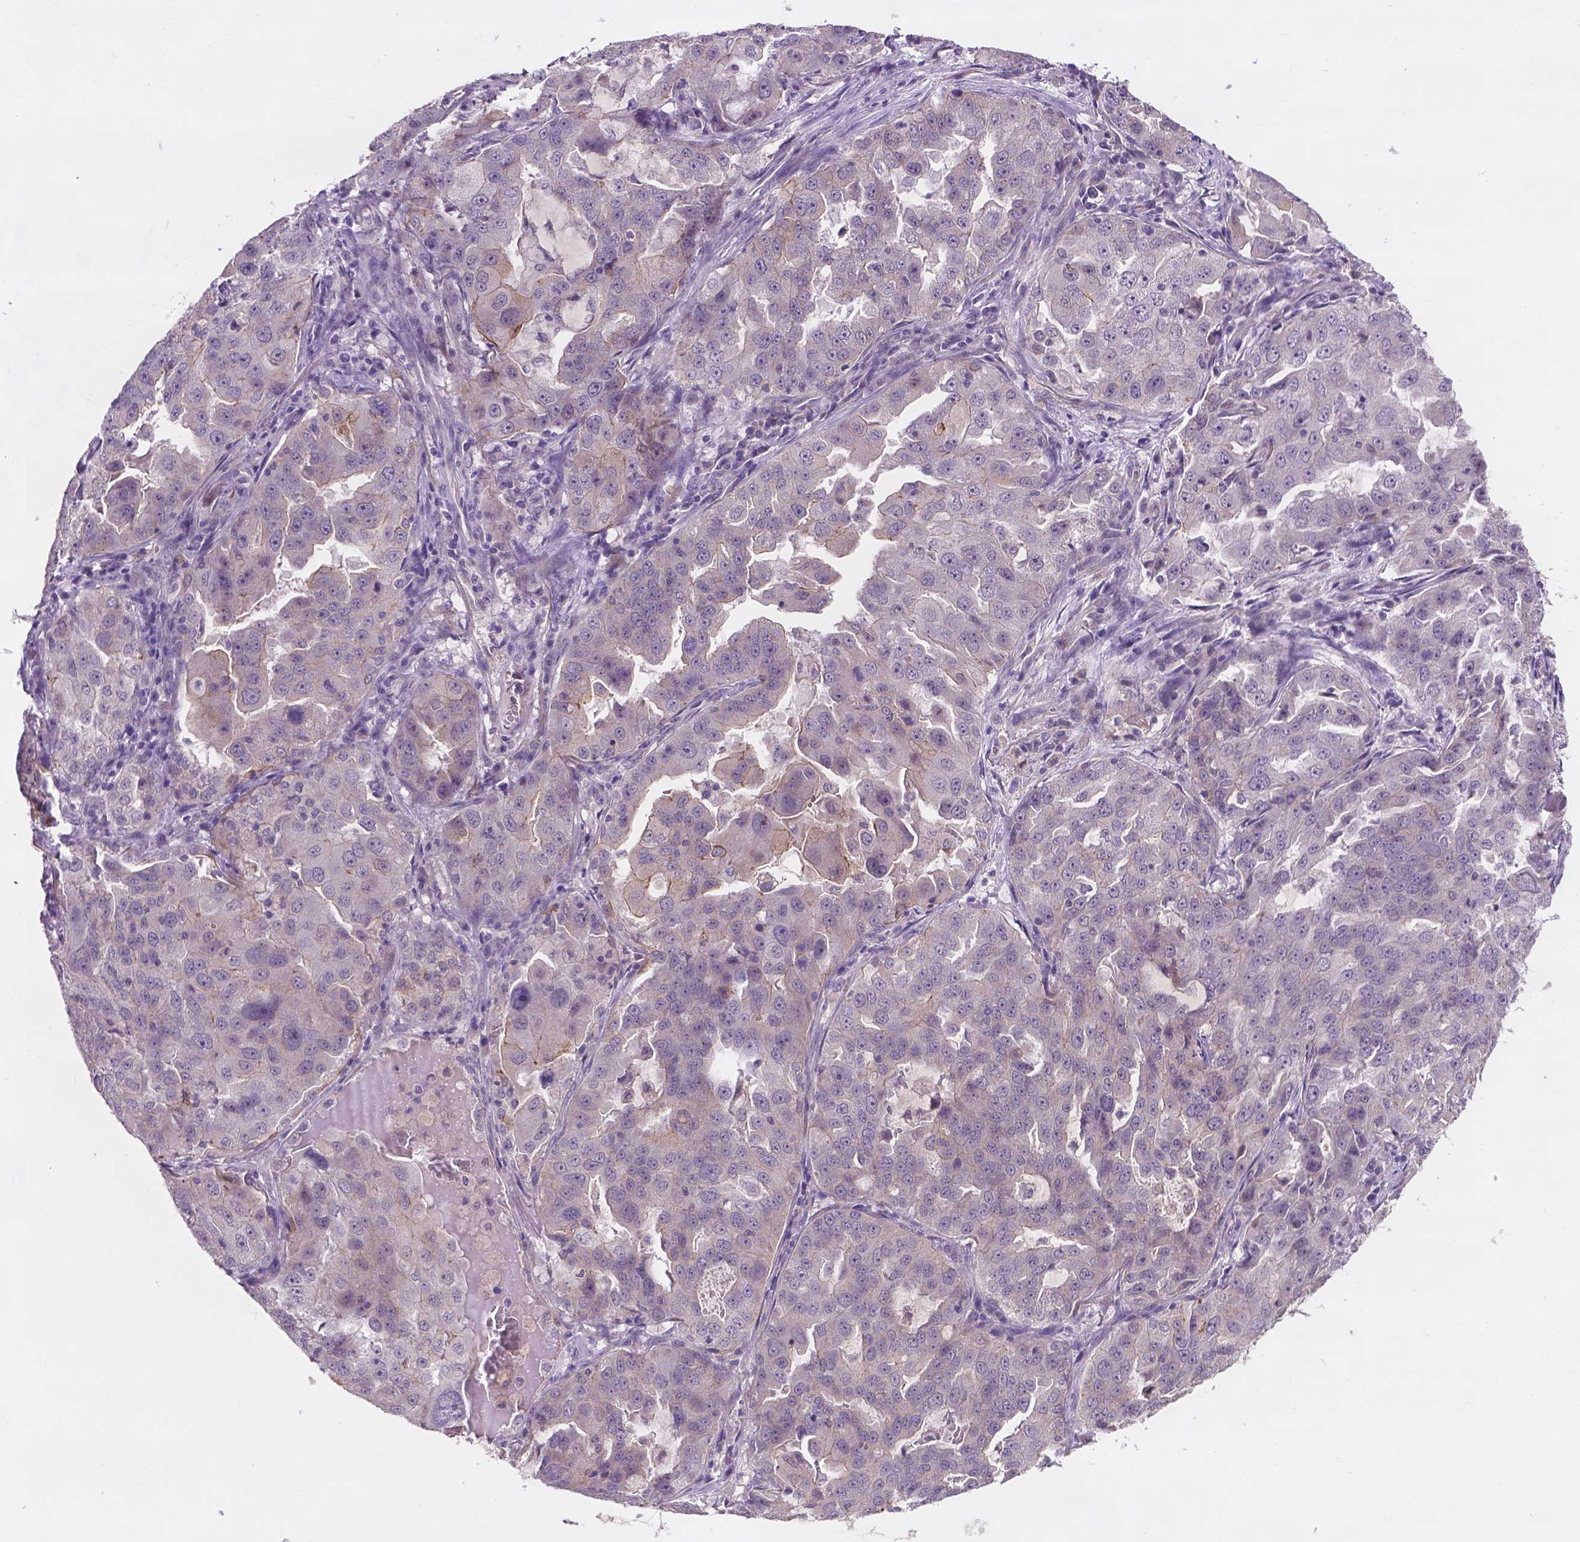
{"staining": {"intensity": "negative", "quantity": "none", "location": "none"}, "tissue": "lung cancer", "cell_type": "Tumor cells", "image_type": "cancer", "snomed": [{"axis": "morphology", "description": "Adenocarcinoma, NOS"}, {"axis": "topography", "description": "Lung"}], "caption": "This image is of lung adenocarcinoma stained with immunohistochemistry (IHC) to label a protein in brown with the nuclei are counter-stained blue. There is no staining in tumor cells.", "gene": "GXYLT2", "patient": {"sex": "female", "age": 61}}